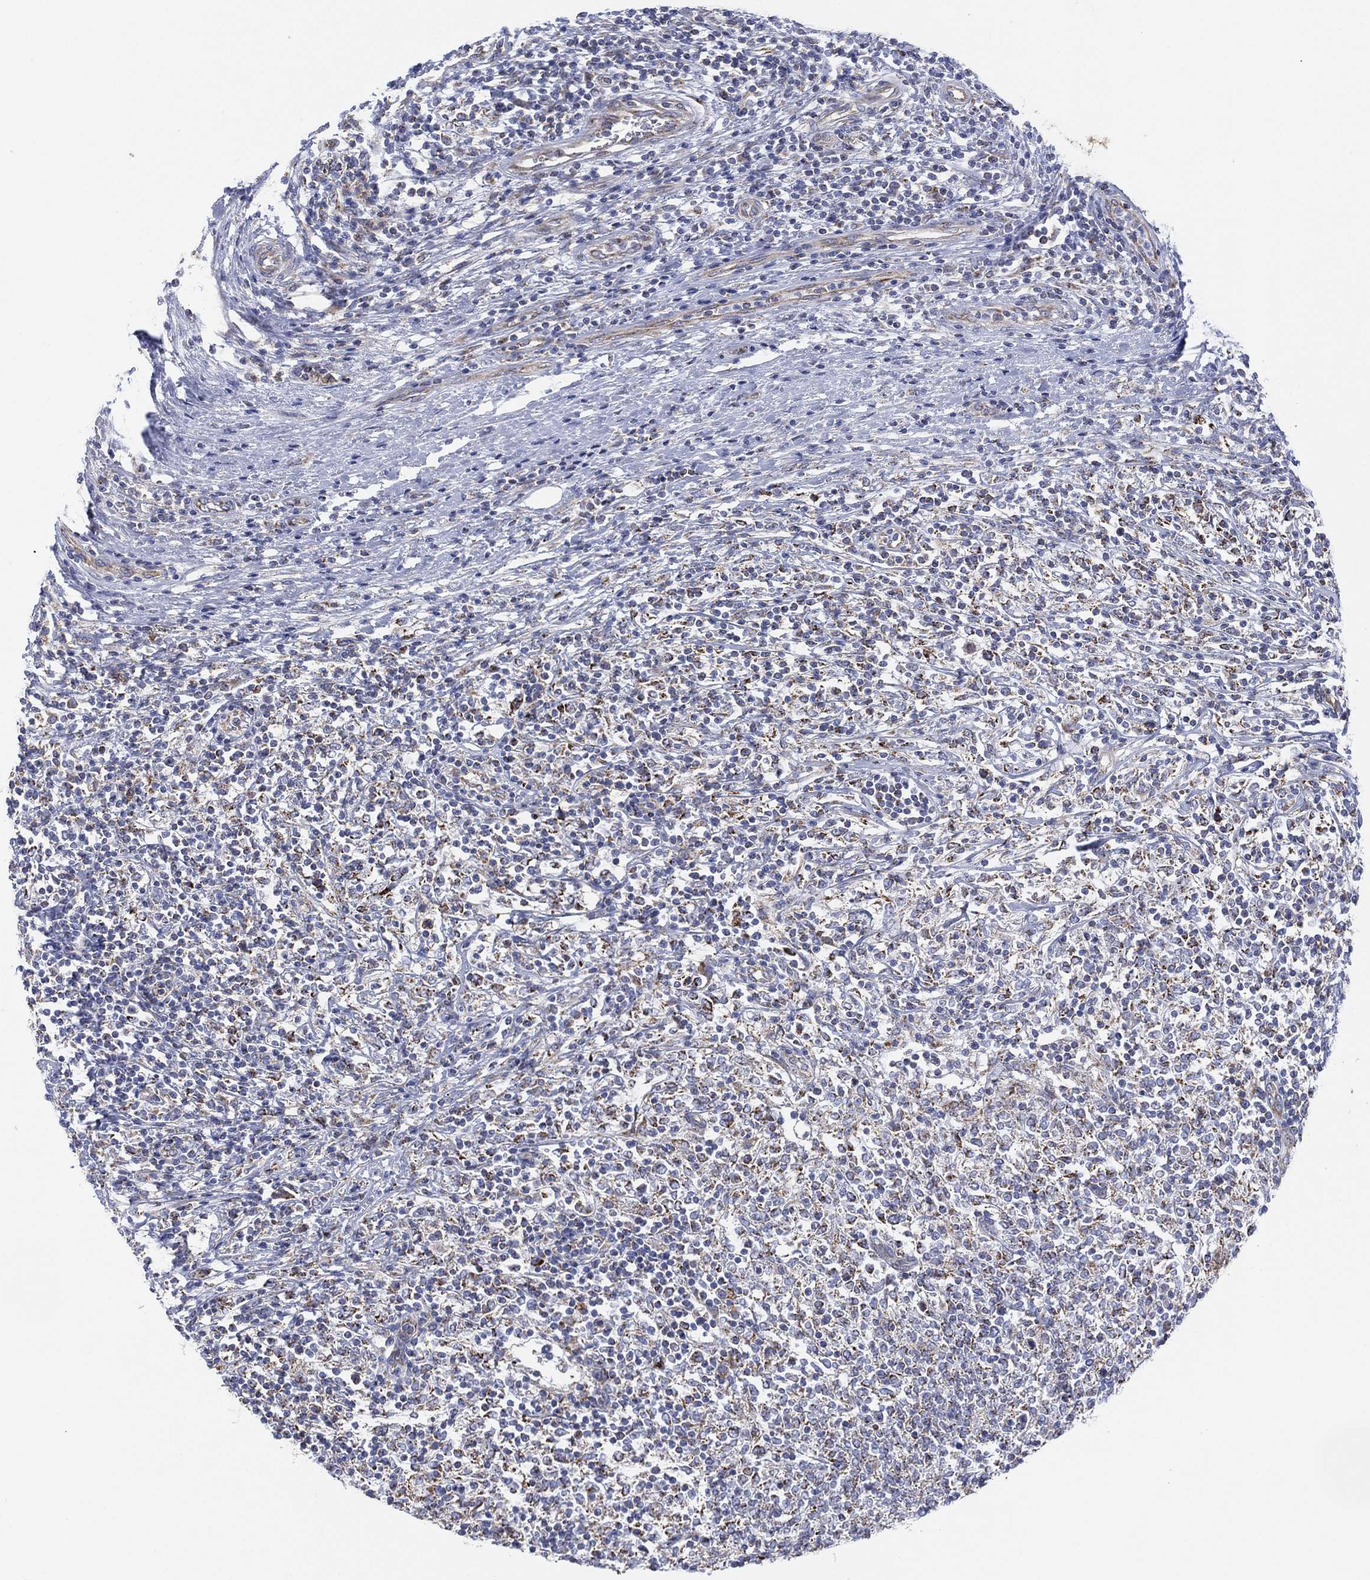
{"staining": {"intensity": "moderate", "quantity": "<25%", "location": "cytoplasmic/membranous"}, "tissue": "lymphoma", "cell_type": "Tumor cells", "image_type": "cancer", "snomed": [{"axis": "morphology", "description": "Malignant lymphoma, non-Hodgkin's type, High grade"}, {"axis": "topography", "description": "Lymph node"}], "caption": "Protein analysis of lymphoma tissue exhibits moderate cytoplasmic/membranous staining in about <25% of tumor cells. The staining was performed using DAB (3,3'-diaminobenzidine) to visualize the protein expression in brown, while the nuclei were stained in blue with hematoxylin (Magnification: 20x).", "gene": "INA", "patient": {"sex": "female", "age": 84}}